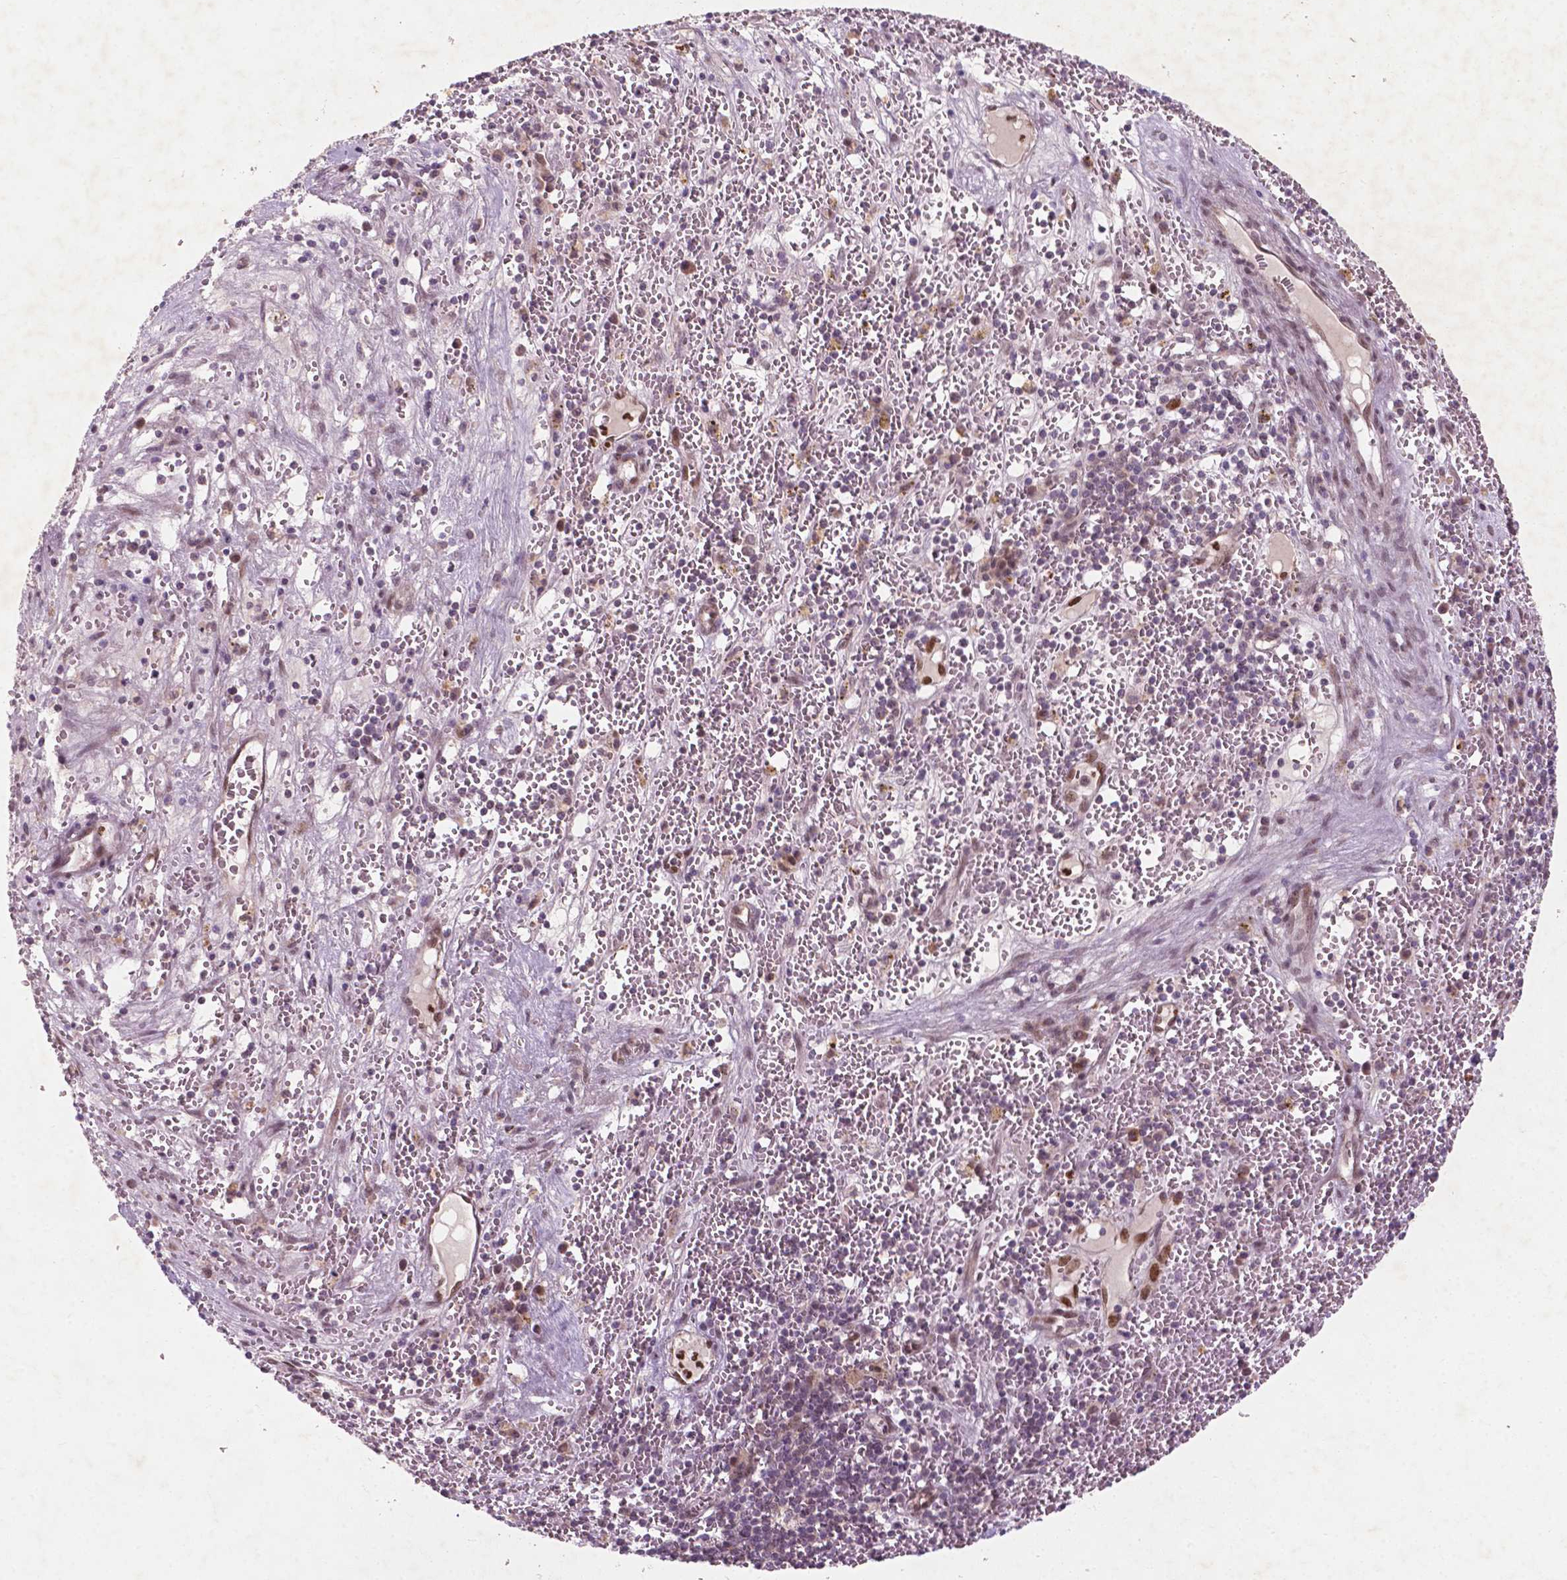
{"staining": {"intensity": "negative", "quantity": "none", "location": "none"}, "tissue": "liver cancer", "cell_type": "Tumor cells", "image_type": "cancer", "snomed": [{"axis": "morphology", "description": "Carcinoma, Hepatocellular, NOS"}, {"axis": "topography", "description": "Liver"}], "caption": "Liver hepatocellular carcinoma stained for a protein using immunohistochemistry exhibits no expression tumor cells.", "gene": "NFAT5", "patient": {"sex": "female", "age": 77}}